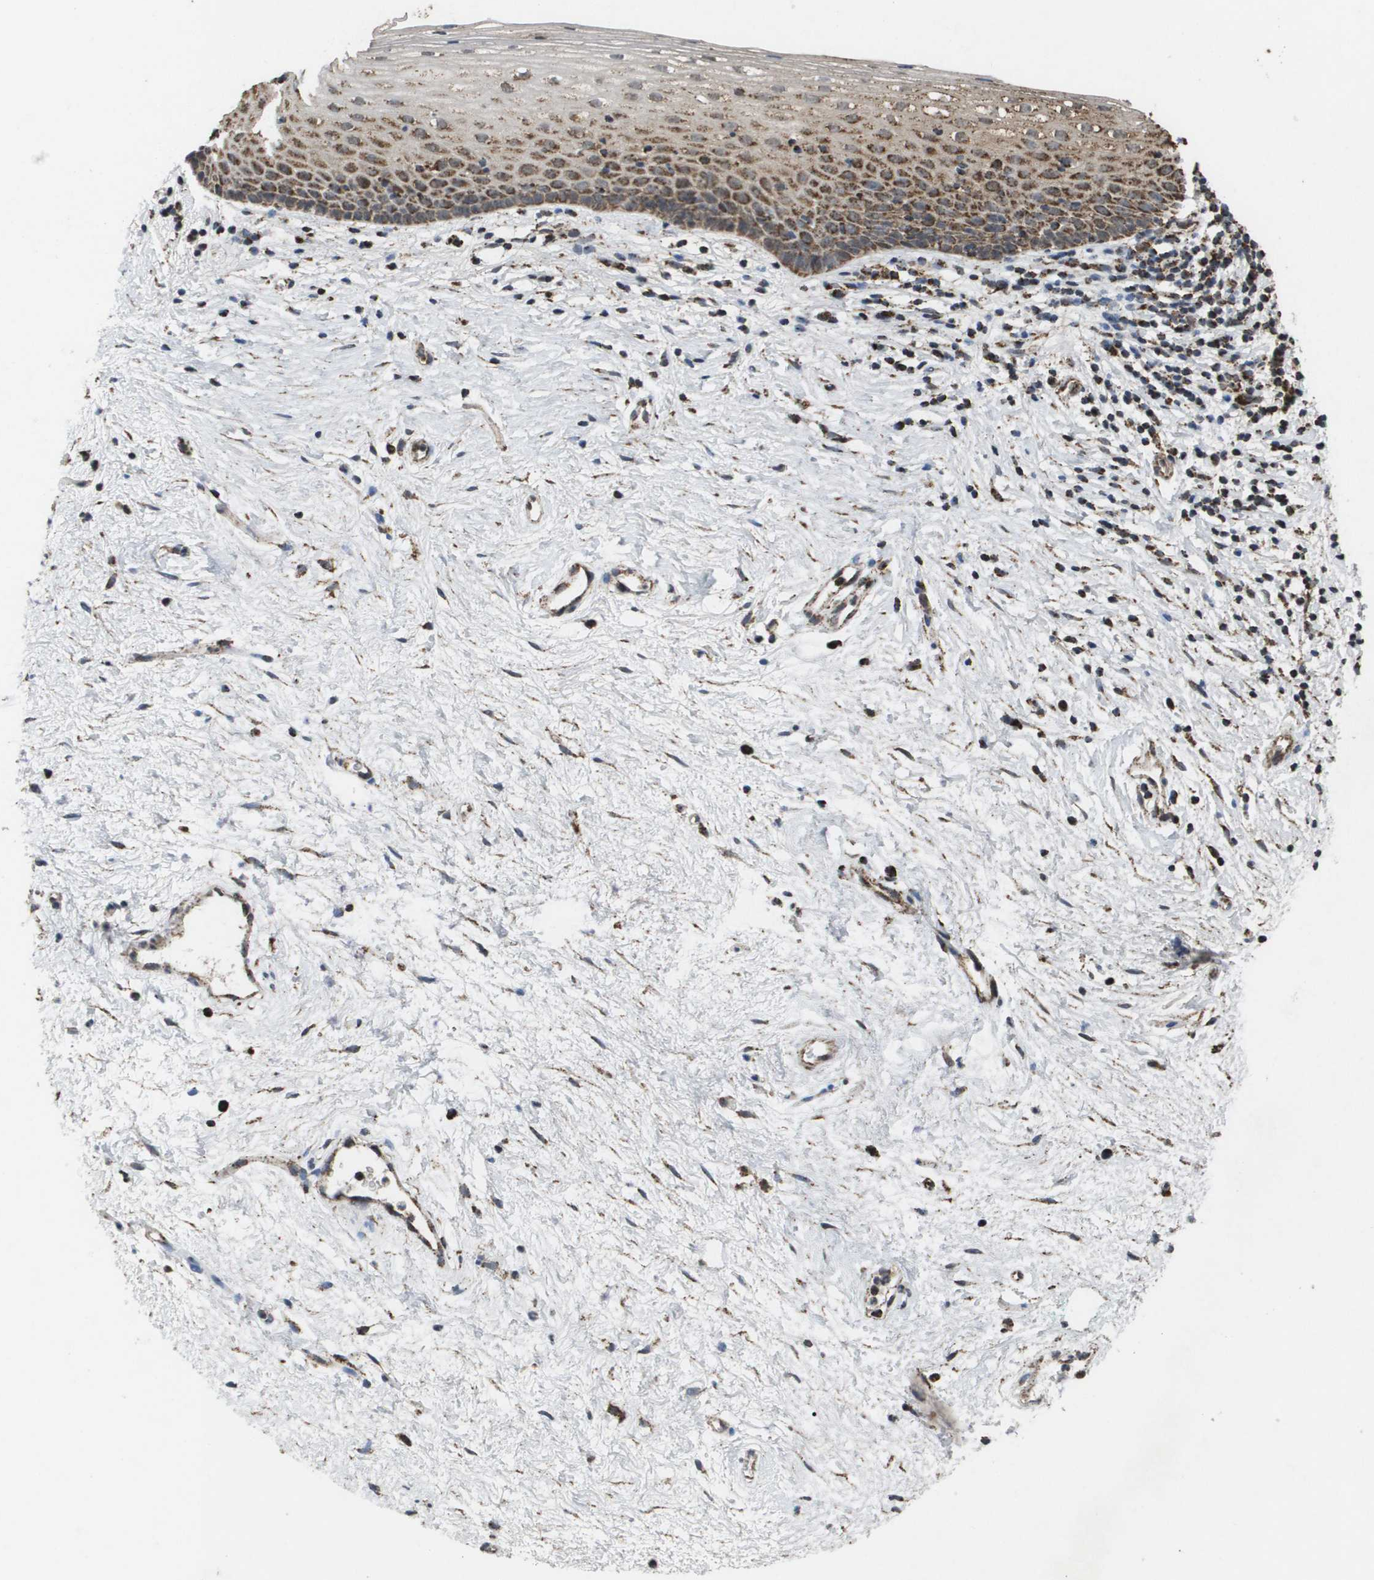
{"staining": {"intensity": "moderate", "quantity": ">75%", "location": "cytoplasmic/membranous"}, "tissue": "vagina", "cell_type": "Squamous epithelial cells", "image_type": "normal", "snomed": [{"axis": "morphology", "description": "Normal tissue, NOS"}, {"axis": "topography", "description": "Vagina"}], "caption": "Moderate cytoplasmic/membranous expression is seen in about >75% of squamous epithelial cells in normal vagina. The protein of interest is stained brown, and the nuclei are stained in blue (DAB (3,3'-diaminobenzidine) IHC with brightfield microscopy, high magnification).", "gene": "HSPE1", "patient": {"sex": "female", "age": 44}}